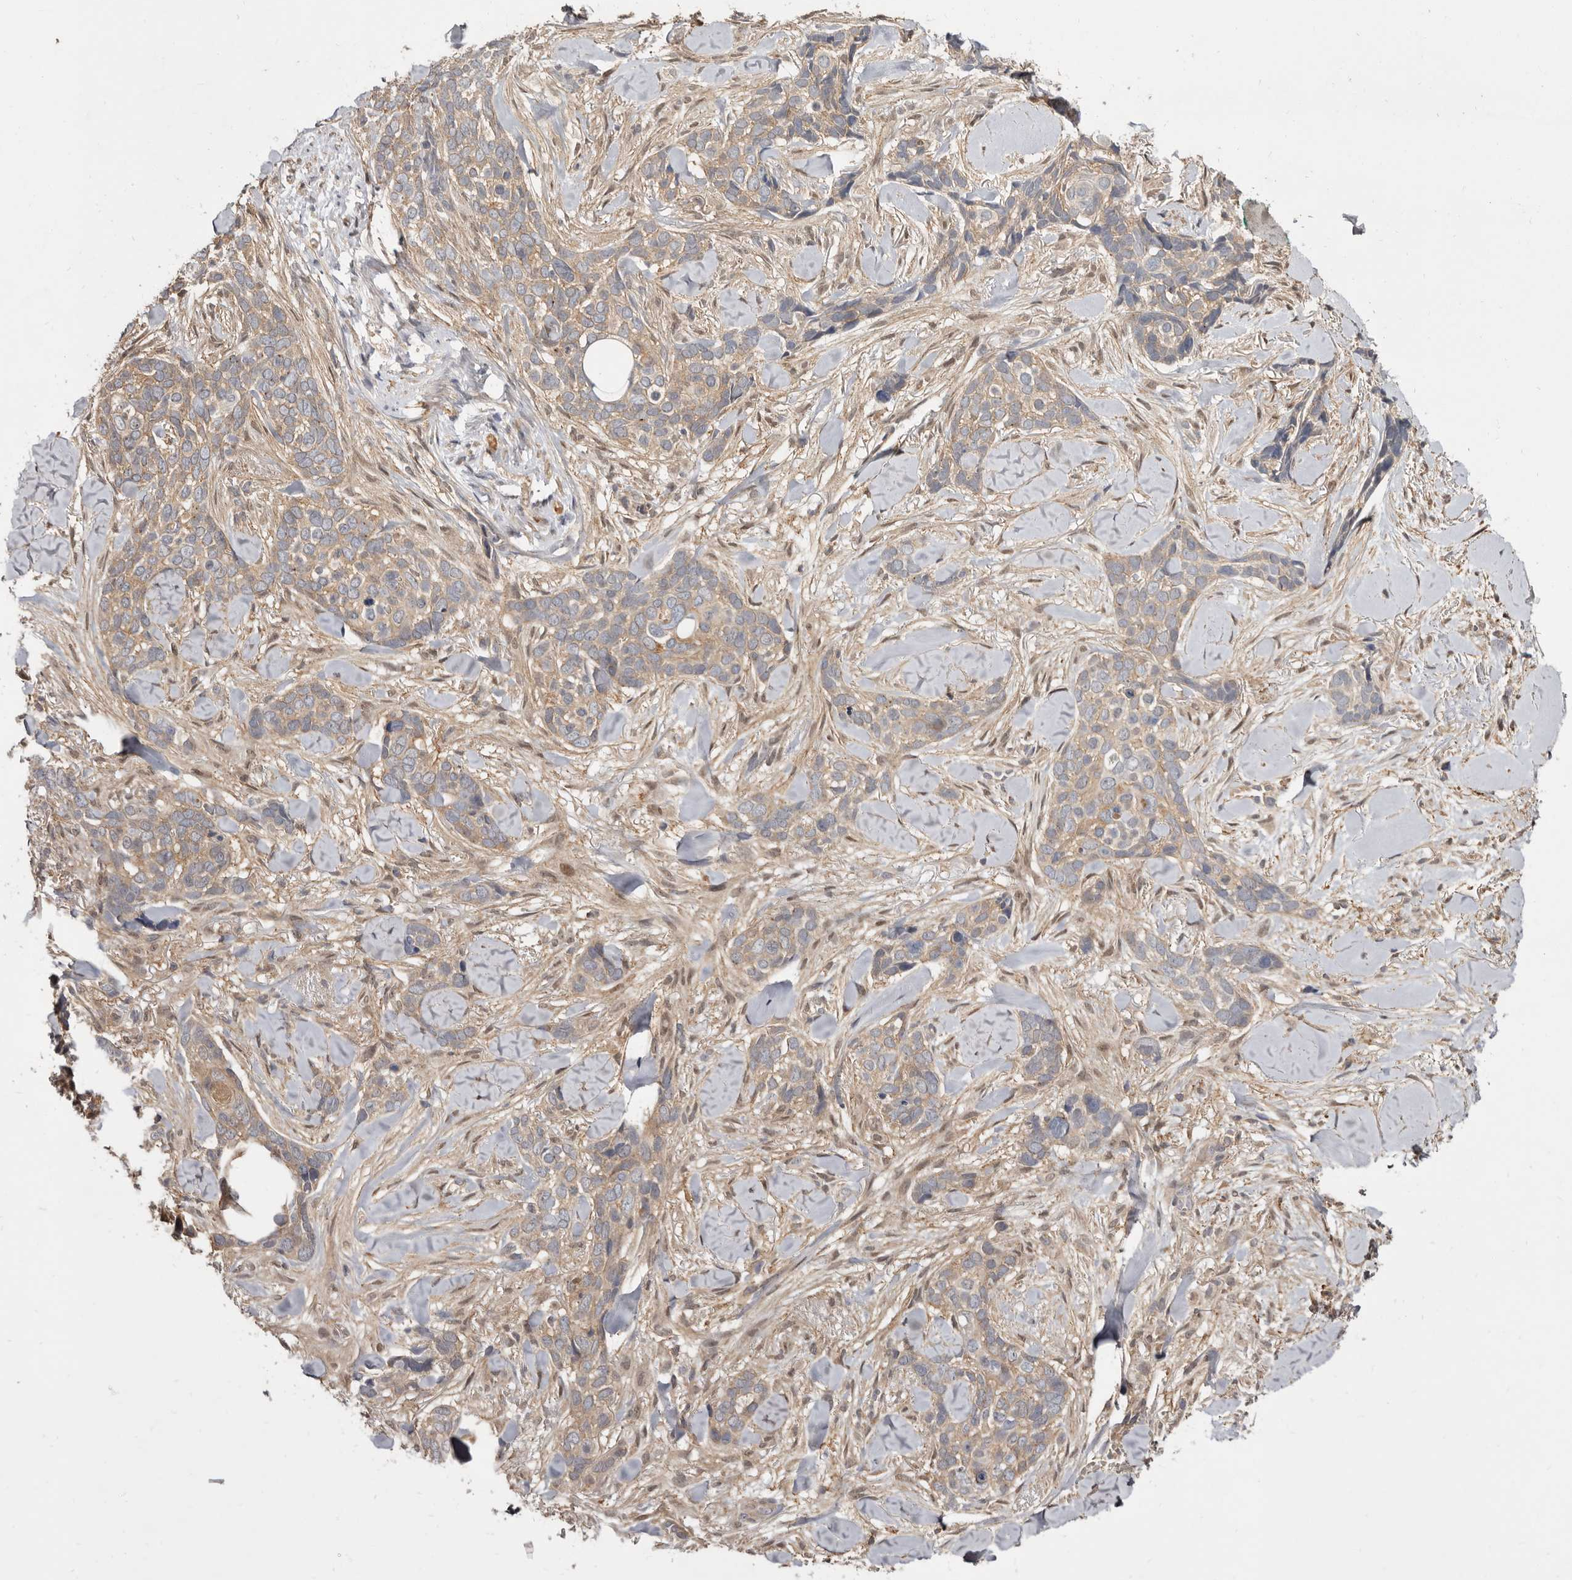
{"staining": {"intensity": "weak", "quantity": ">75%", "location": "cytoplasmic/membranous"}, "tissue": "skin cancer", "cell_type": "Tumor cells", "image_type": "cancer", "snomed": [{"axis": "morphology", "description": "Basal cell carcinoma"}, {"axis": "topography", "description": "Skin"}], "caption": "Protein expression by immunohistochemistry (IHC) displays weak cytoplasmic/membranous positivity in approximately >75% of tumor cells in skin cancer (basal cell carcinoma).", "gene": "INAVA", "patient": {"sex": "female", "age": 82}}